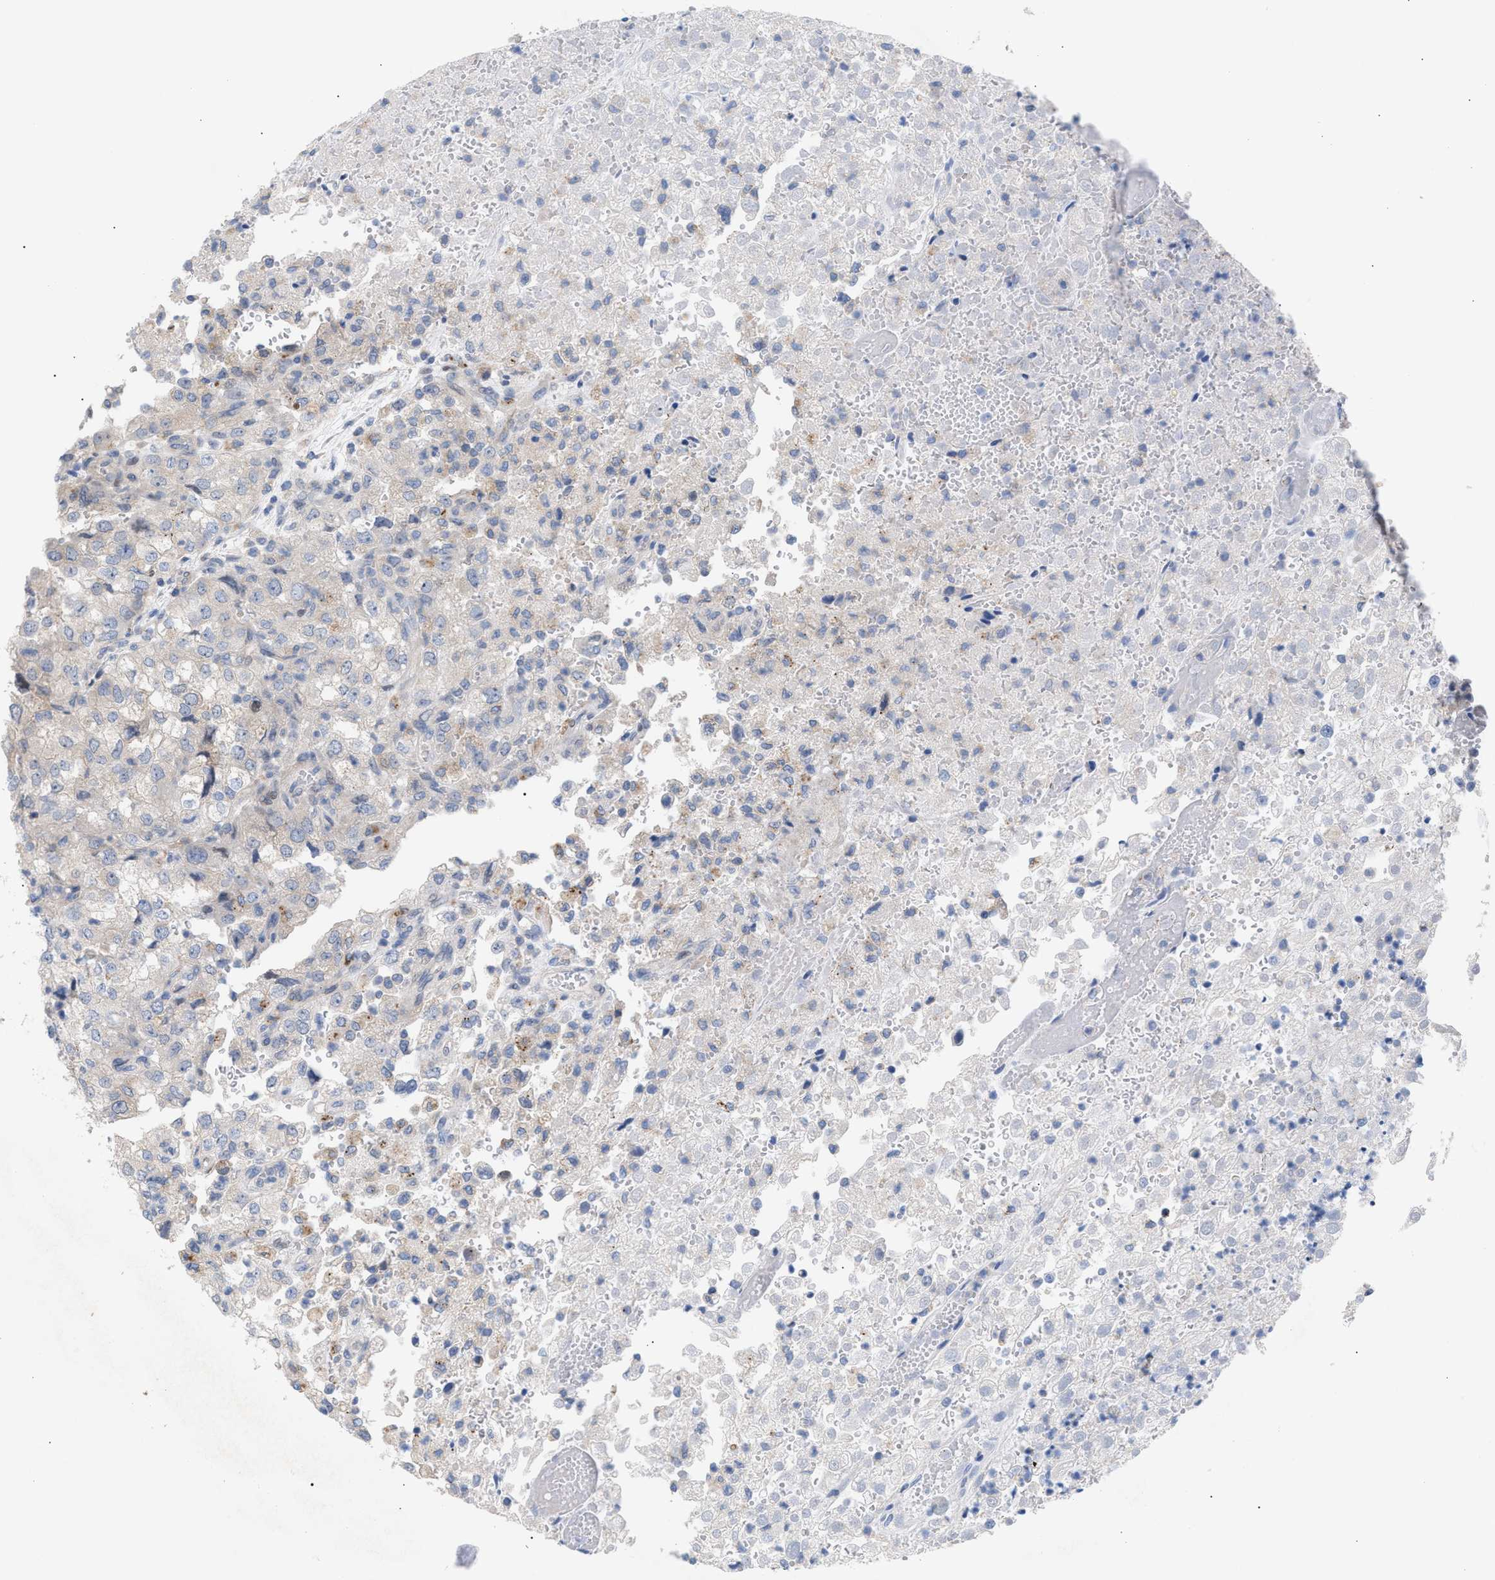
{"staining": {"intensity": "negative", "quantity": "none", "location": "none"}, "tissue": "renal cancer", "cell_type": "Tumor cells", "image_type": "cancer", "snomed": [{"axis": "morphology", "description": "Adenocarcinoma, NOS"}, {"axis": "topography", "description": "Kidney"}], "caption": "A high-resolution photomicrograph shows immunohistochemistry (IHC) staining of adenocarcinoma (renal), which displays no significant staining in tumor cells.", "gene": "MBTD1", "patient": {"sex": "female", "age": 54}}